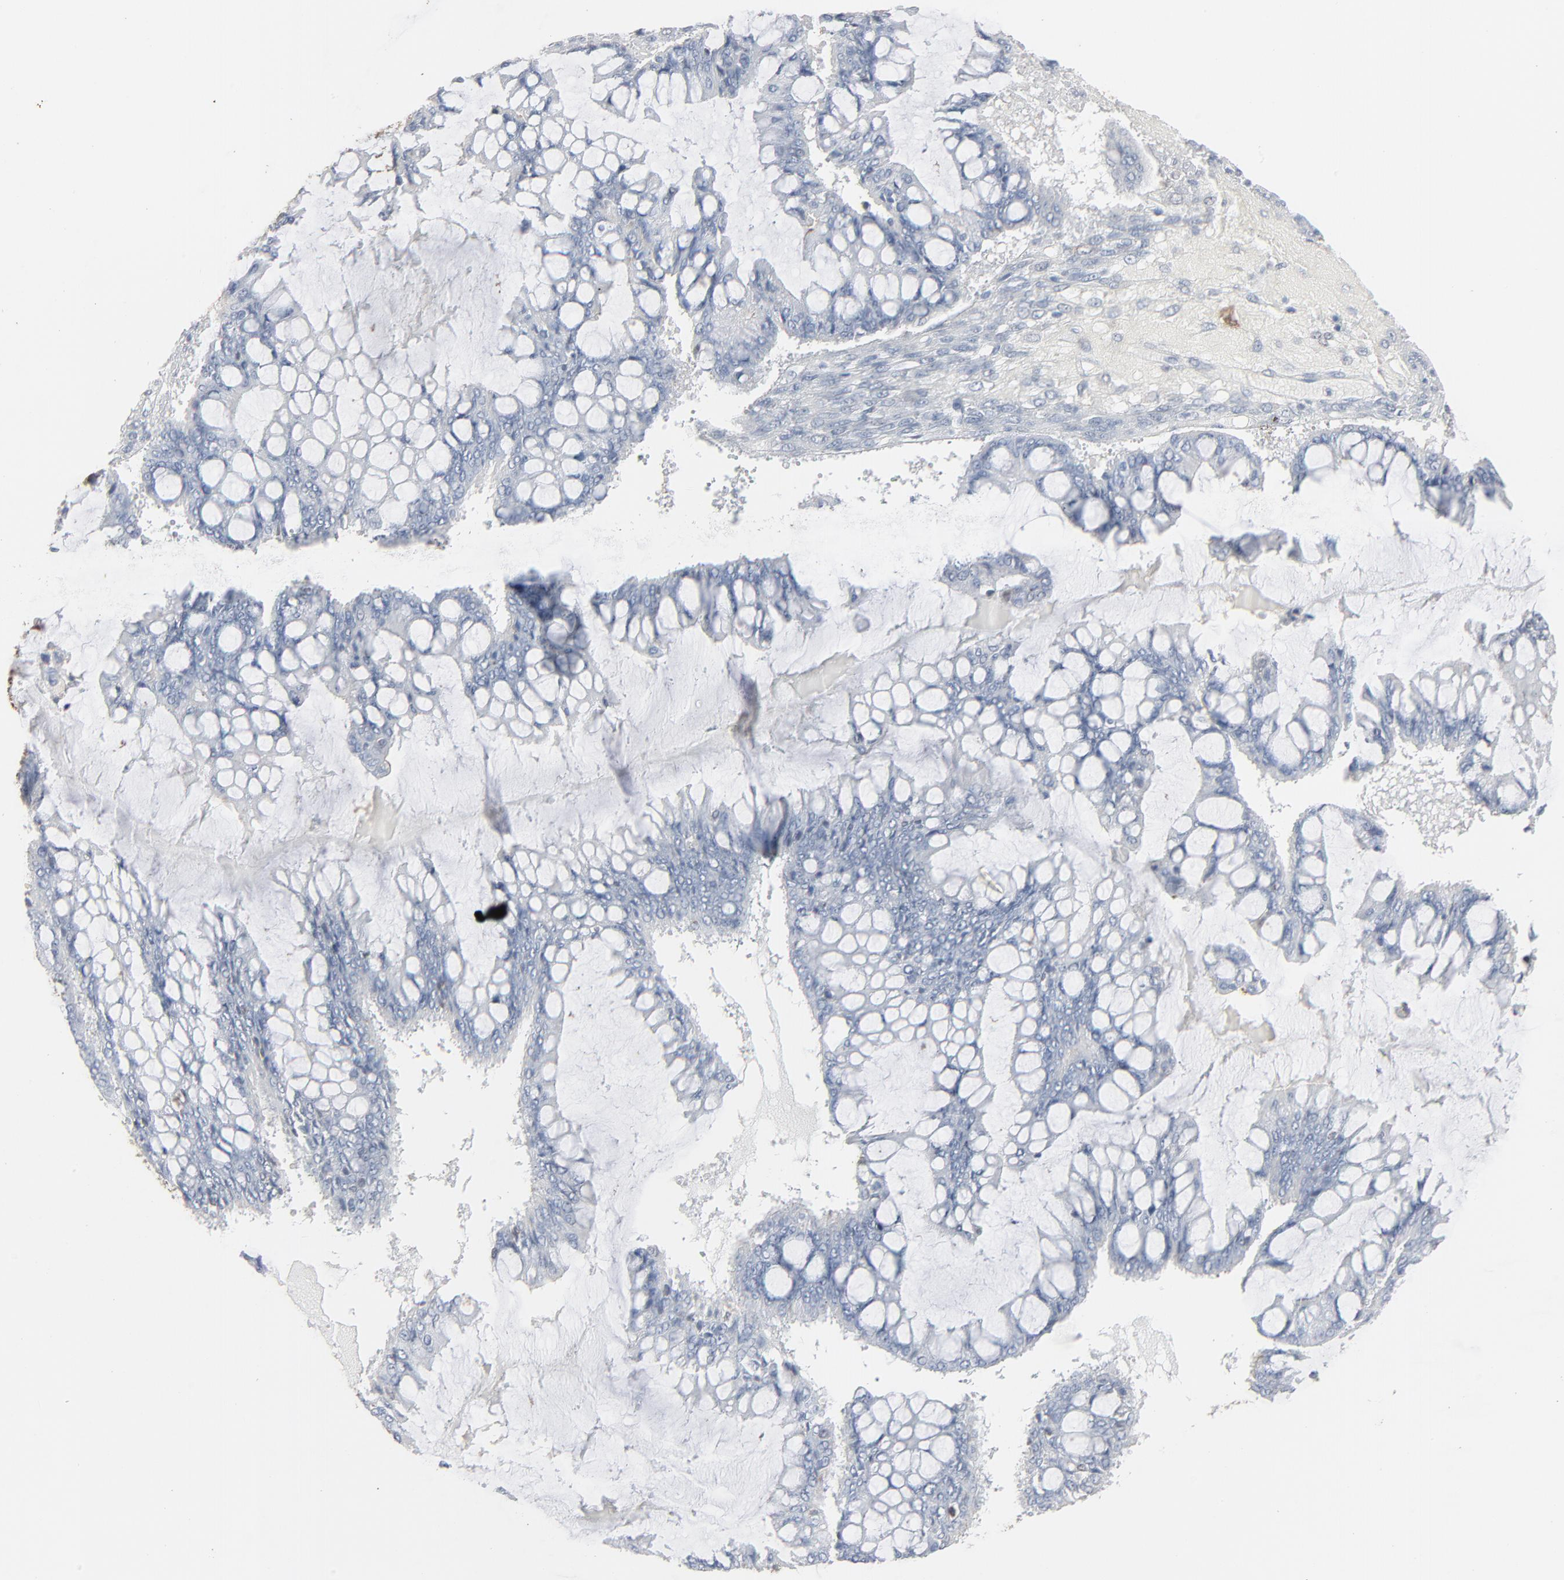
{"staining": {"intensity": "negative", "quantity": "none", "location": "none"}, "tissue": "ovarian cancer", "cell_type": "Tumor cells", "image_type": "cancer", "snomed": [{"axis": "morphology", "description": "Cystadenocarcinoma, mucinous, NOS"}, {"axis": "topography", "description": "Ovary"}], "caption": "There is no significant expression in tumor cells of ovarian cancer. Nuclei are stained in blue.", "gene": "PHGDH", "patient": {"sex": "female", "age": 73}}